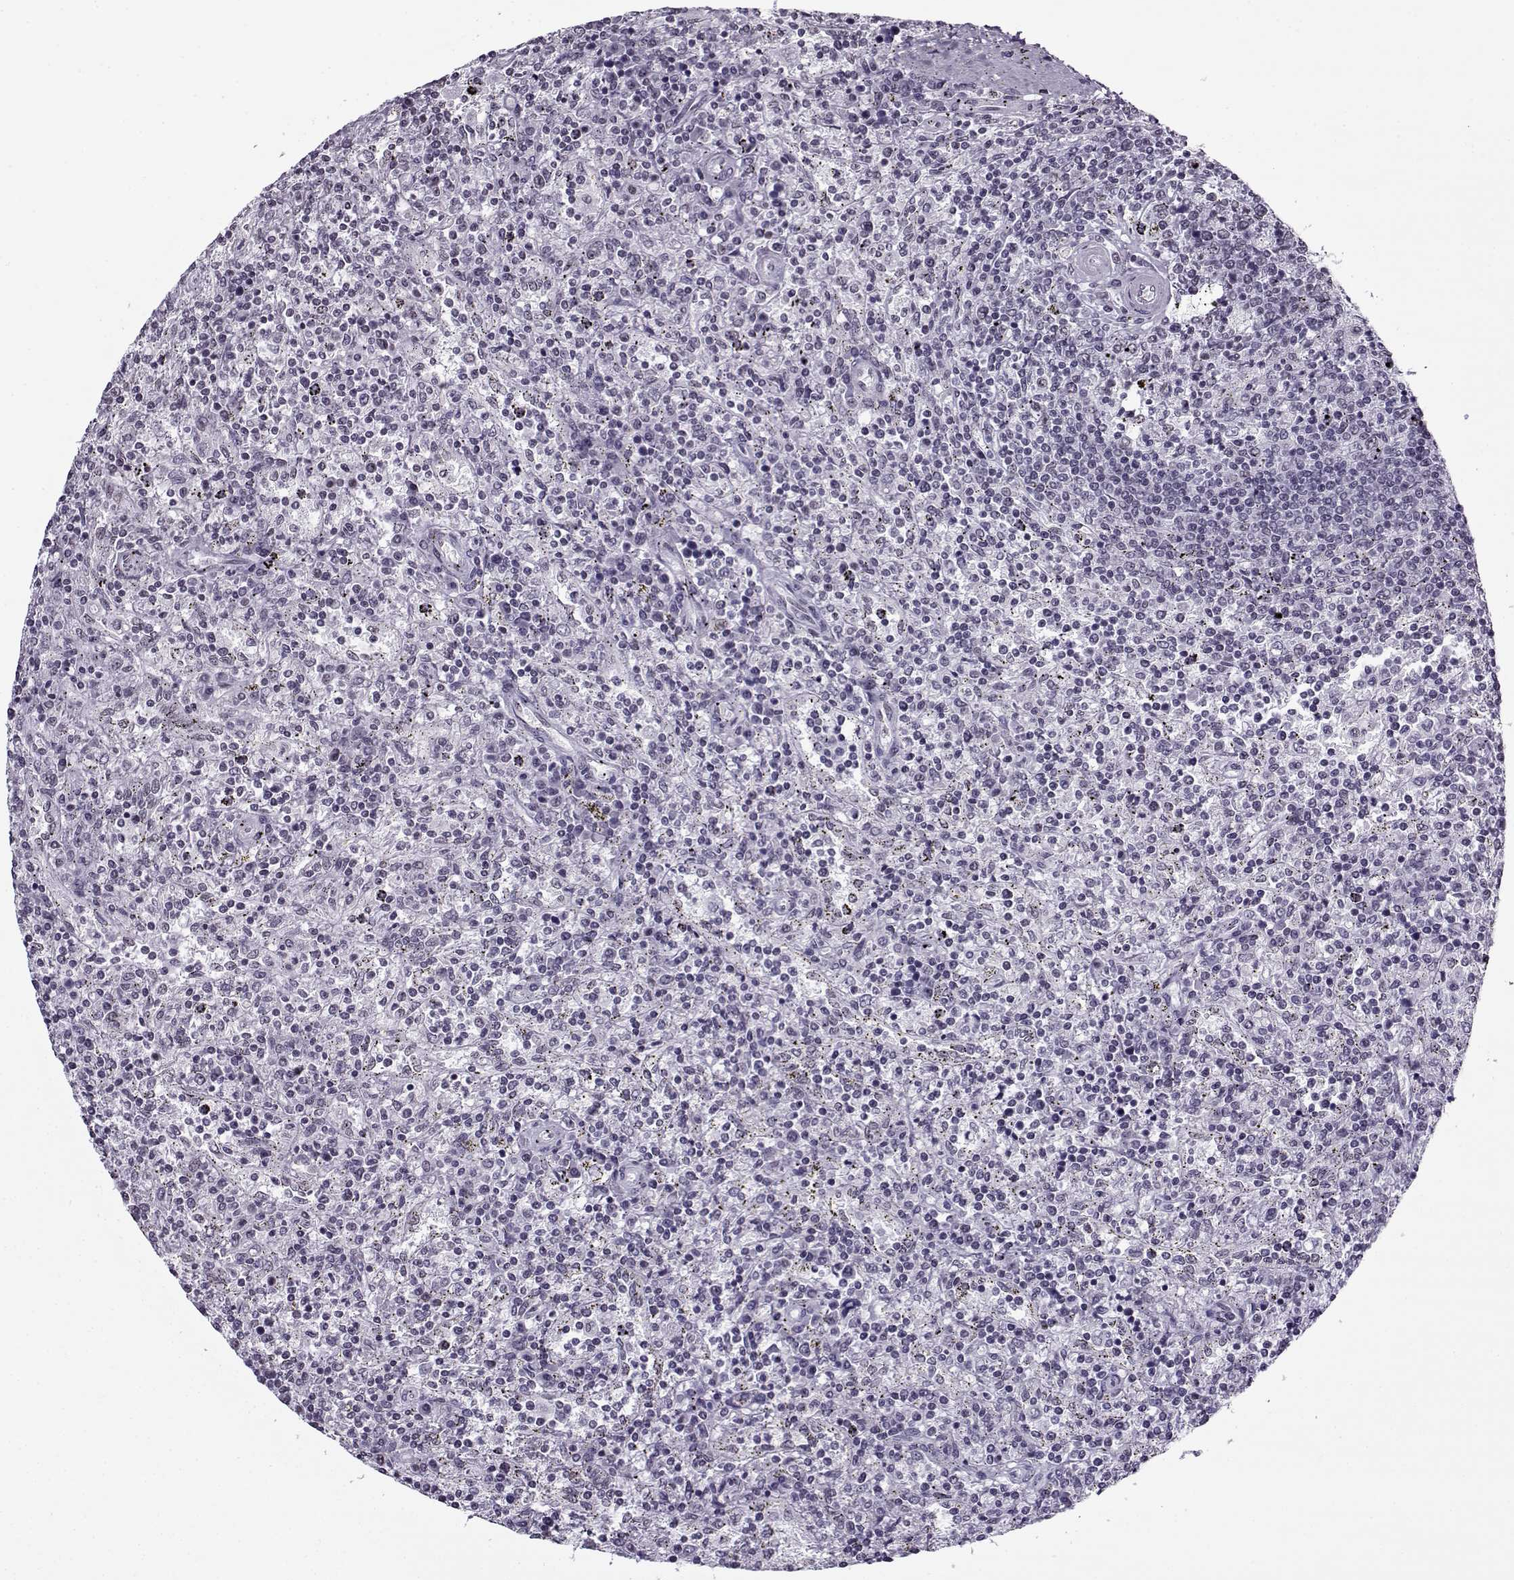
{"staining": {"intensity": "negative", "quantity": "none", "location": "none"}, "tissue": "lymphoma", "cell_type": "Tumor cells", "image_type": "cancer", "snomed": [{"axis": "morphology", "description": "Malignant lymphoma, non-Hodgkin's type, Low grade"}, {"axis": "topography", "description": "Spleen"}], "caption": "There is no significant positivity in tumor cells of low-grade malignant lymphoma, non-Hodgkin's type.", "gene": "PRMT8", "patient": {"sex": "male", "age": 62}}